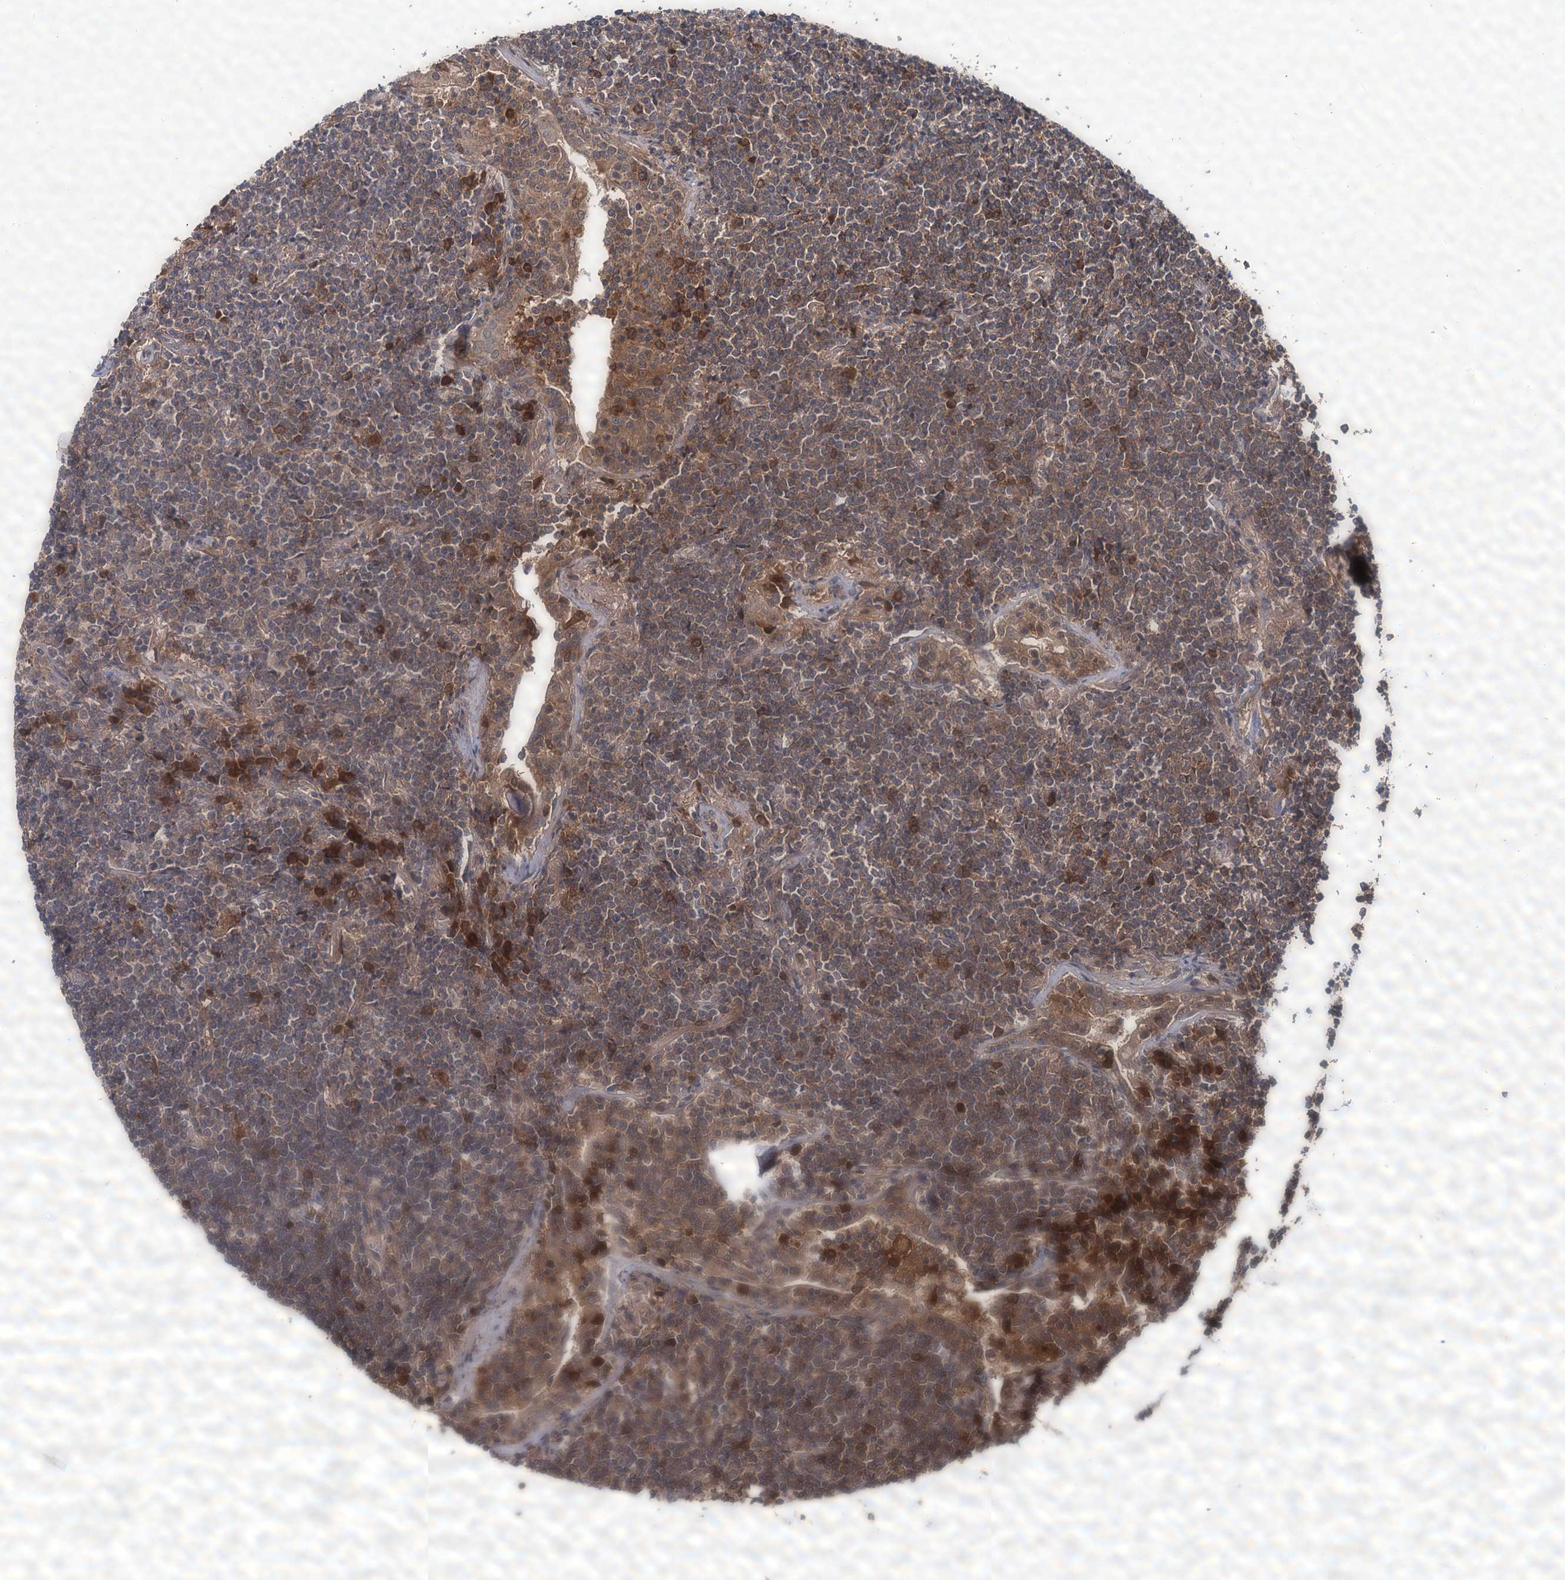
{"staining": {"intensity": "negative", "quantity": "none", "location": "none"}, "tissue": "lymphoma", "cell_type": "Tumor cells", "image_type": "cancer", "snomed": [{"axis": "morphology", "description": "Malignant lymphoma, non-Hodgkin's type, Low grade"}, {"axis": "topography", "description": "Lung"}], "caption": "DAB immunohistochemical staining of human malignant lymphoma, non-Hodgkin's type (low-grade) displays no significant staining in tumor cells.", "gene": "MBD6", "patient": {"sex": "female", "age": 71}}